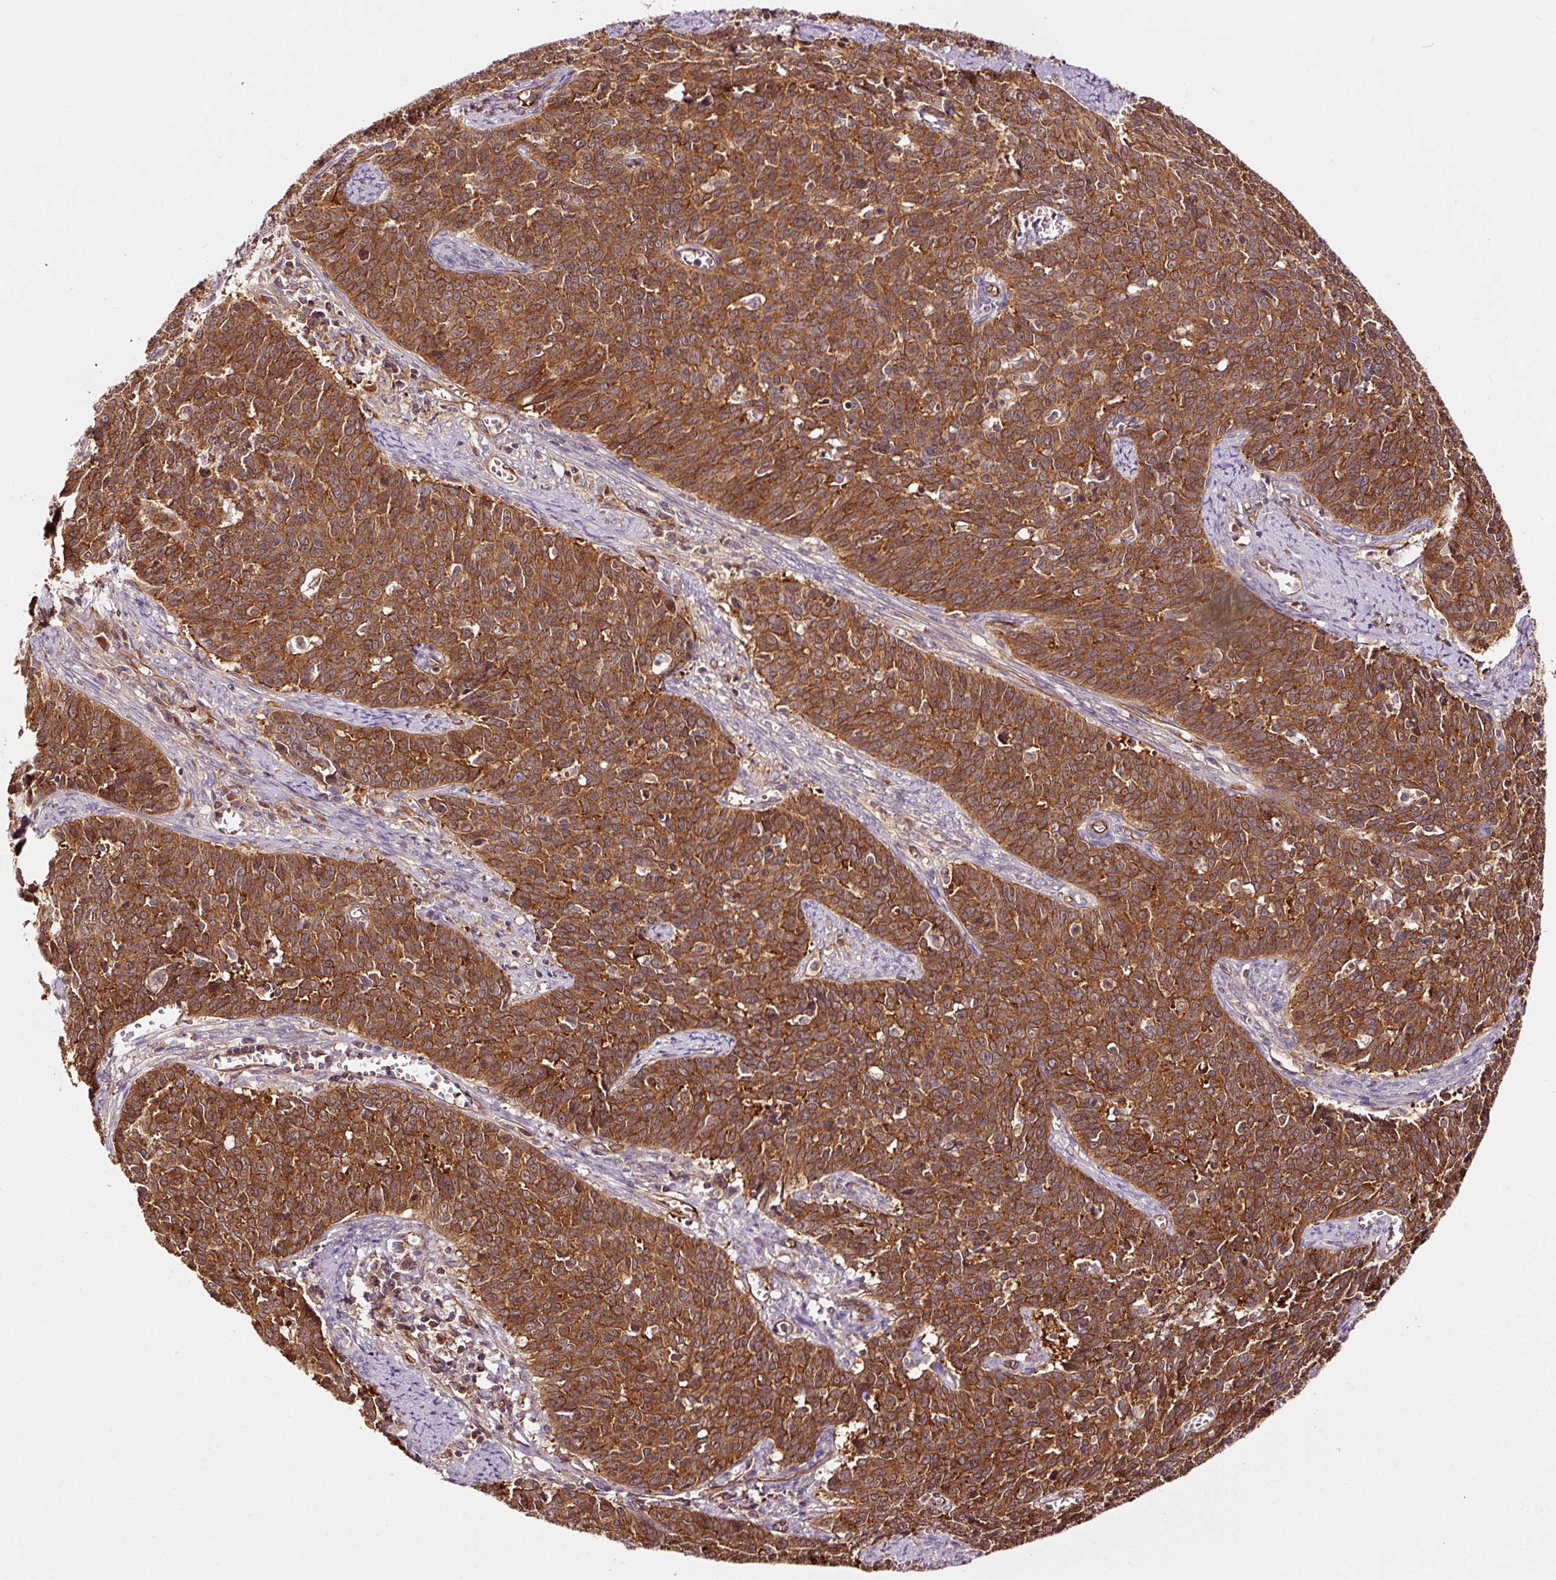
{"staining": {"intensity": "strong", "quantity": ">75%", "location": "cytoplasmic/membranous"}, "tissue": "cervical cancer", "cell_type": "Tumor cells", "image_type": "cancer", "snomed": [{"axis": "morphology", "description": "Squamous cell carcinoma, NOS"}, {"axis": "topography", "description": "Cervix"}], "caption": "Approximately >75% of tumor cells in human cervical cancer exhibit strong cytoplasmic/membranous protein expression as visualized by brown immunohistochemical staining.", "gene": "METAP1", "patient": {"sex": "female", "age": 39}}